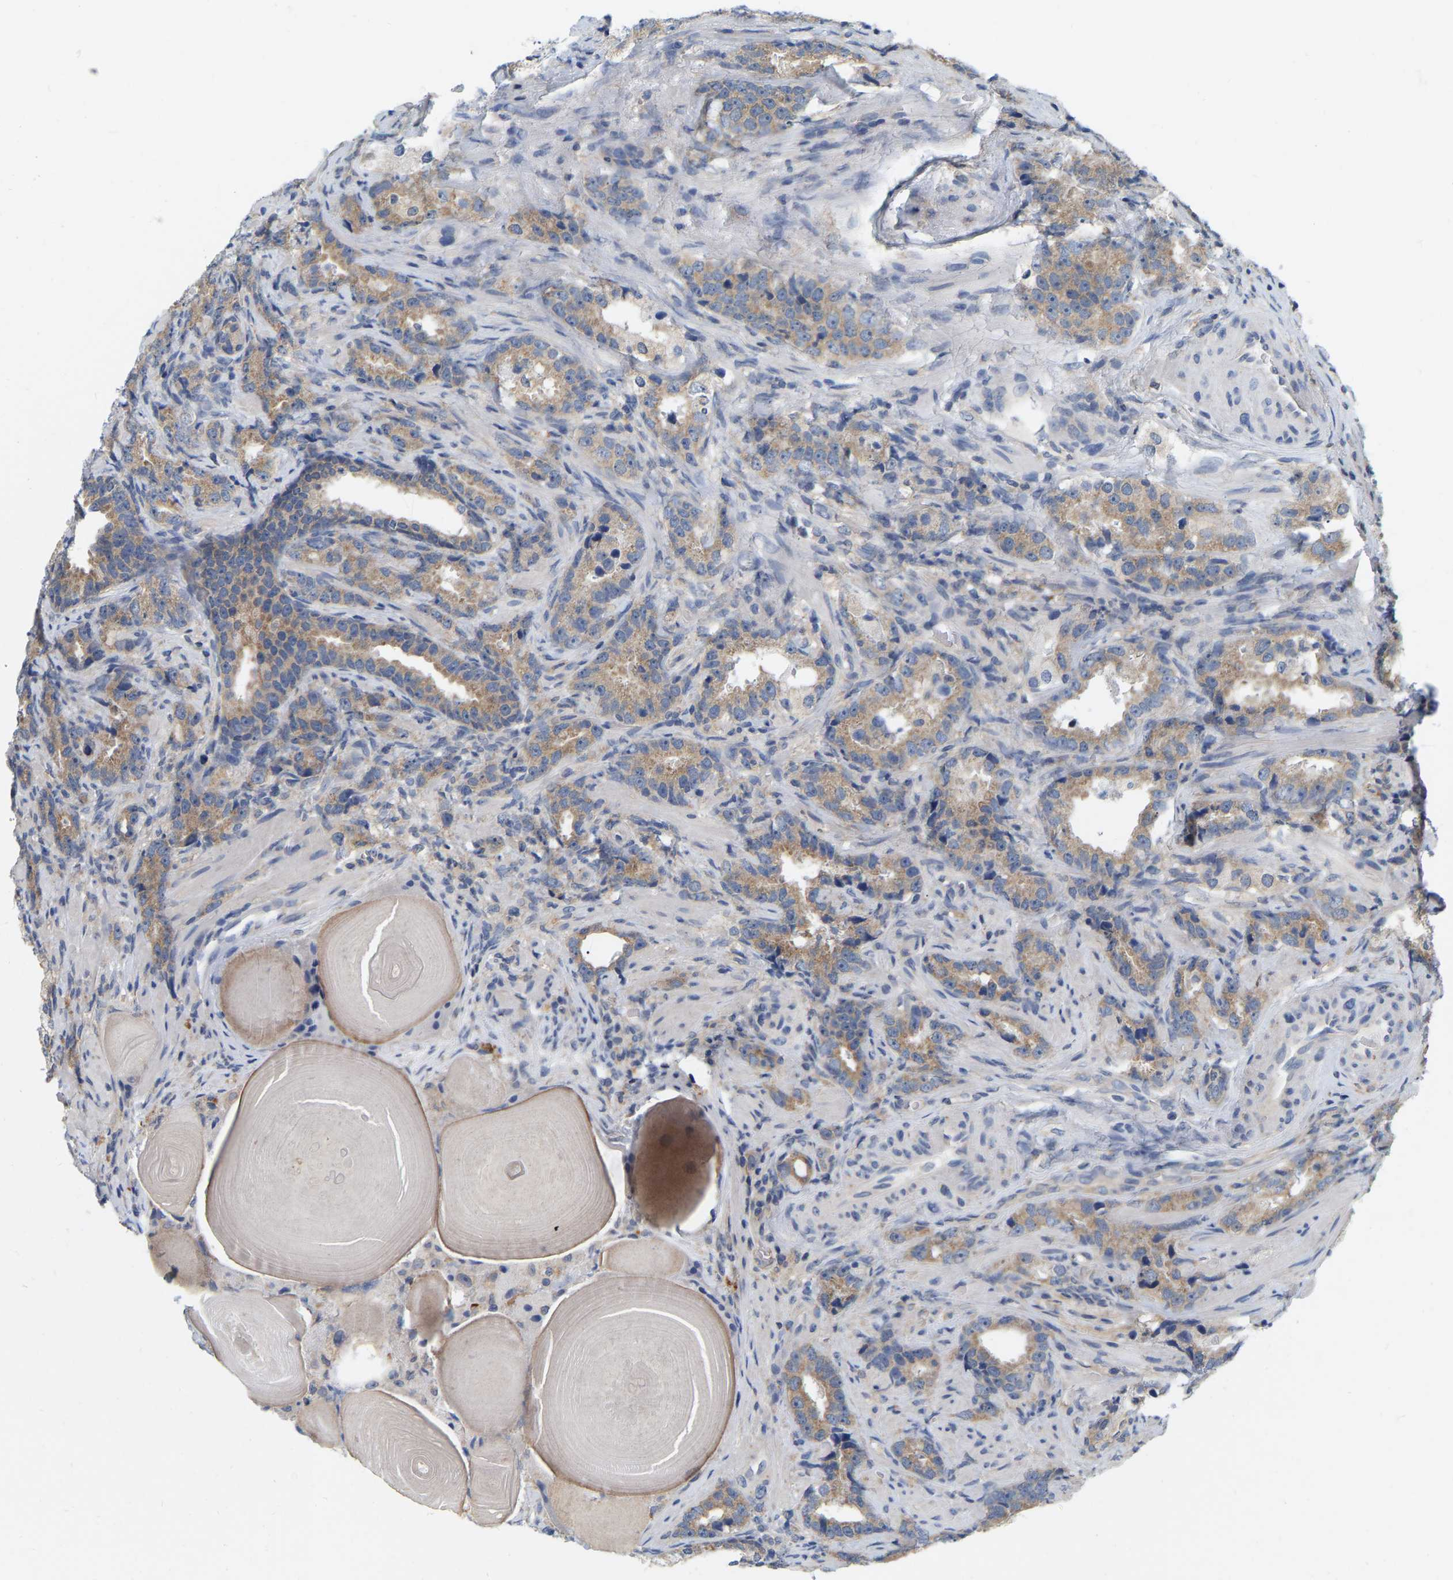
{"staining": {"intensity": "moderate", "quantity": ">75%", "location": "cytoplasmic/membranous"}, "tissue": "prostate cancer", "cell_type": "Tumor cells", "image_type": "cancer", "snomed": [{"axis": "morphology", "description": "Adenocarcinoma, High grade"}, {"axis": "topography", "description": "Prostate"}], "caption": "An image of prostate cancer (high-grade adenocarcinoma) stained for a protein displays moderate cytoplasmic/membranous brown staining in tumor cells.", "gene": "WIPI2", "patient": {"sex": "male", "age": 63}}